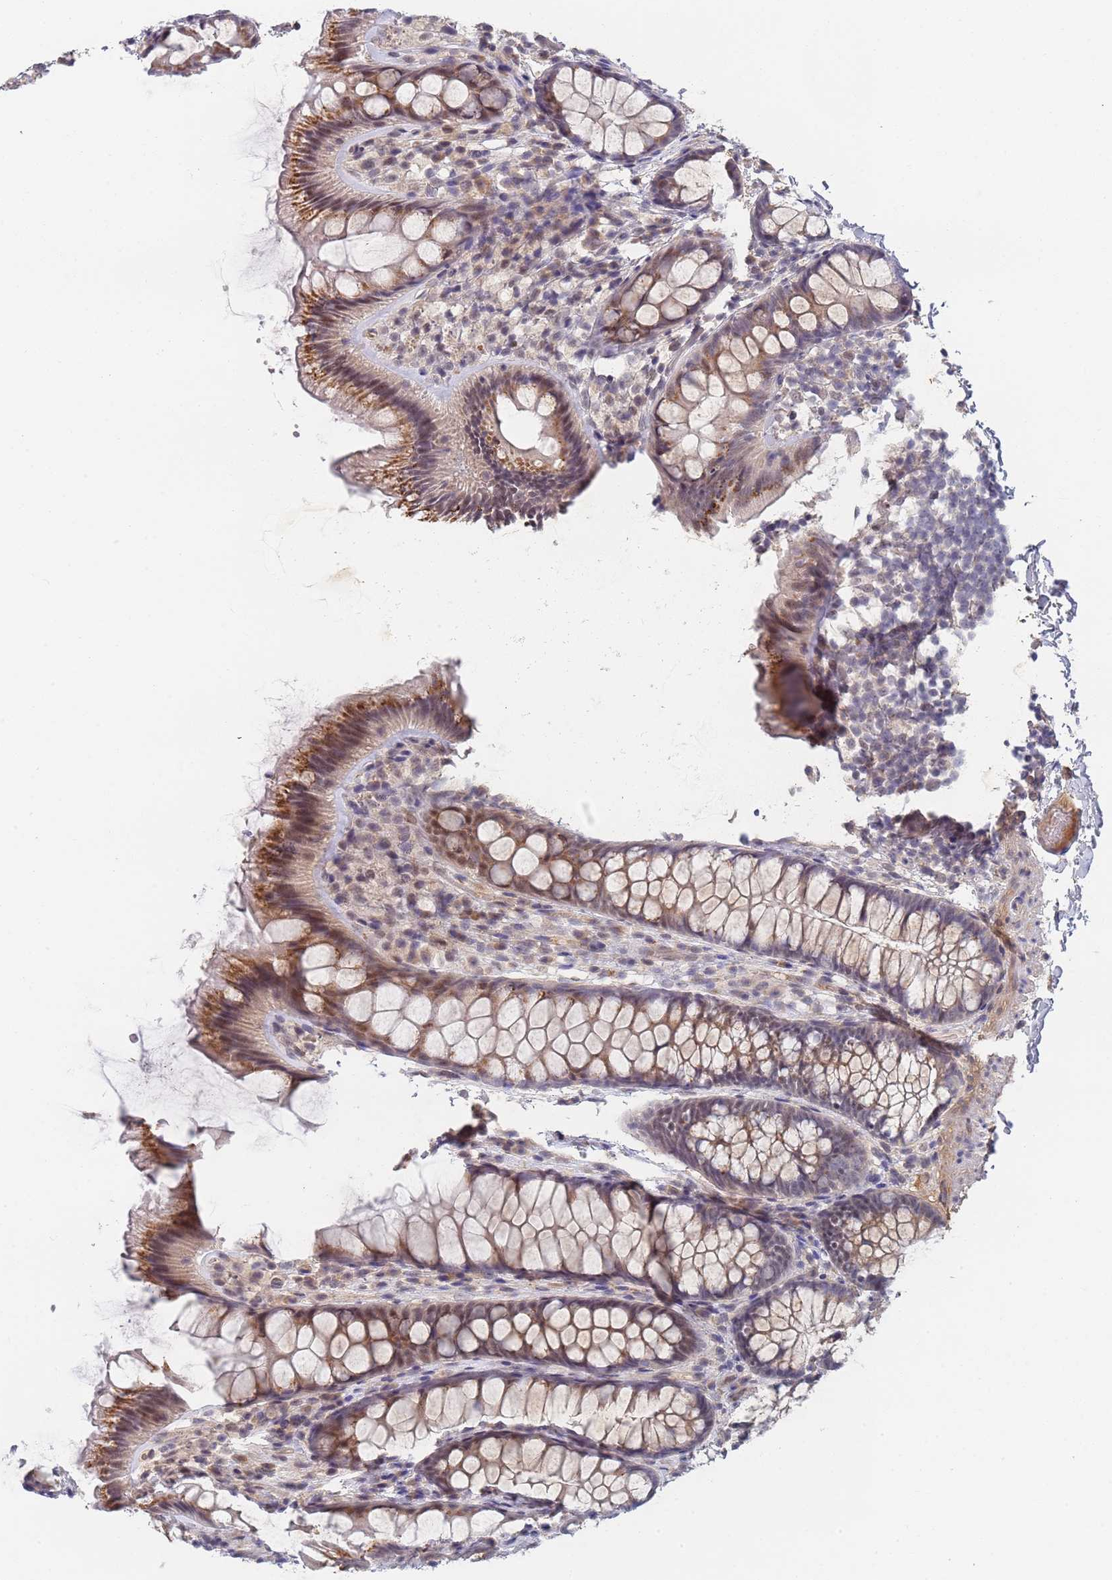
{"staining": {"intensity": "moderate", "quantity": "25%-75%", "location": "cytoplasmic/membranous"}, "tissue": "colon", "cell_type": "Glandular cells", "image_type": "normal", "snomed": [{"axis": "morphology", "description": "Normal tissue, NOS"}, {"axis": "topography", "description": "Colon"}], "caption": "Immunohistochemistry image of benign colon stained for a protein (brown), which displays medium levels of moderate cytoplasmic/membranous positivity in approximately 25%-75% of glandular cells.", "gene": "B4GALT4", "patient": {"sex": "male", "age": 46}}